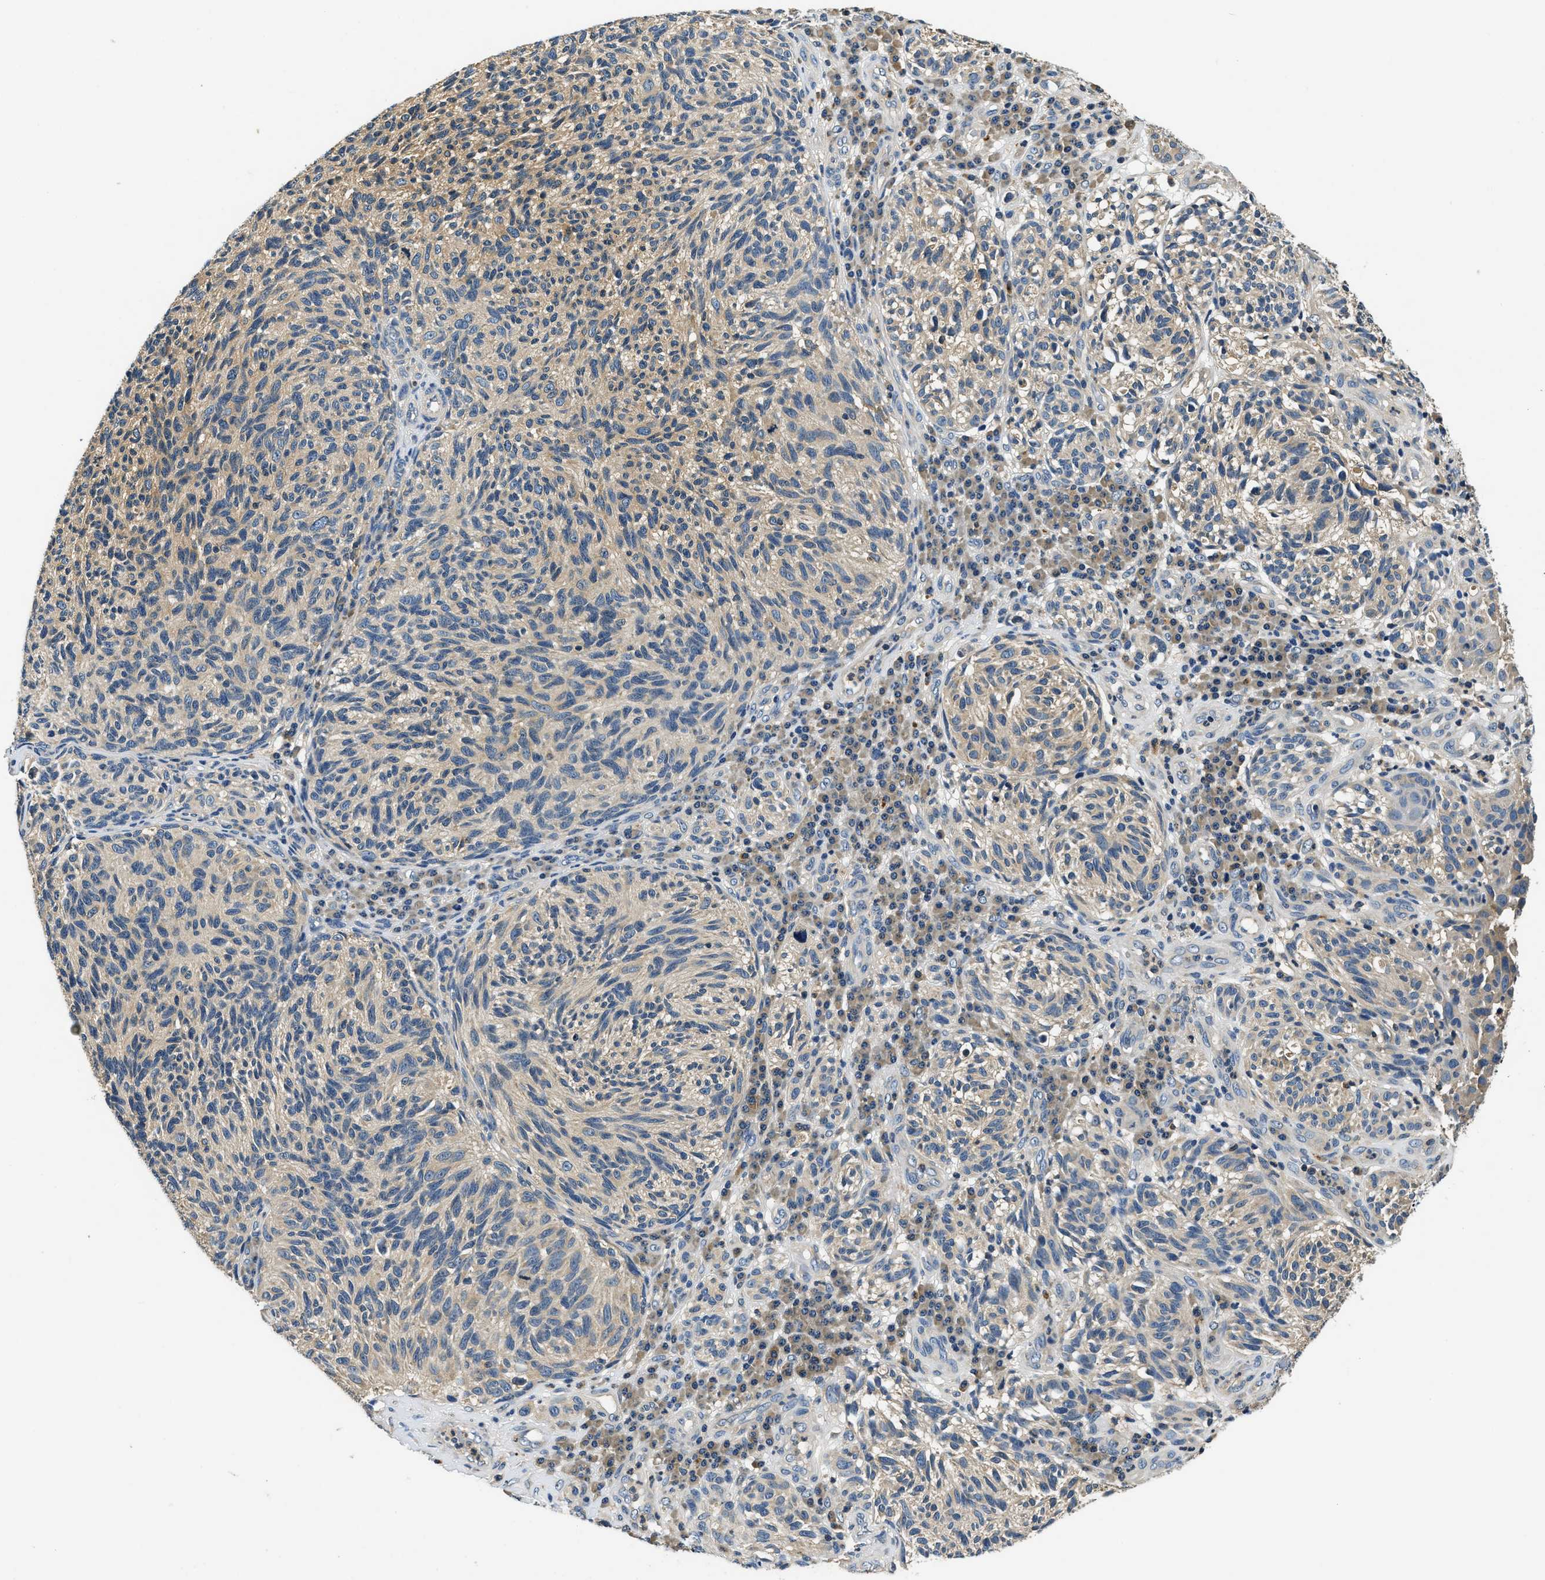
{"staining": {"intensity": "weak", "quantity": ">75%", "location": "cytoplasmic/membranous"}, "tissue": "melanoma", "cell_type": "Tumor cells", "image_type": "cancer", "snomed": [{"axis": "morphology", "description": "Malignant melanoma, NOS"}, {"axis": "topography", "description": "Skin"}], "caption": "Melanoma was stained to show a protein in brown. There is low levels of weak cytoplasmic/membranous positivity in about >75% of tumor cells.", "gene": "RESF1", "patient": {"sex": "female", "age": 73}}